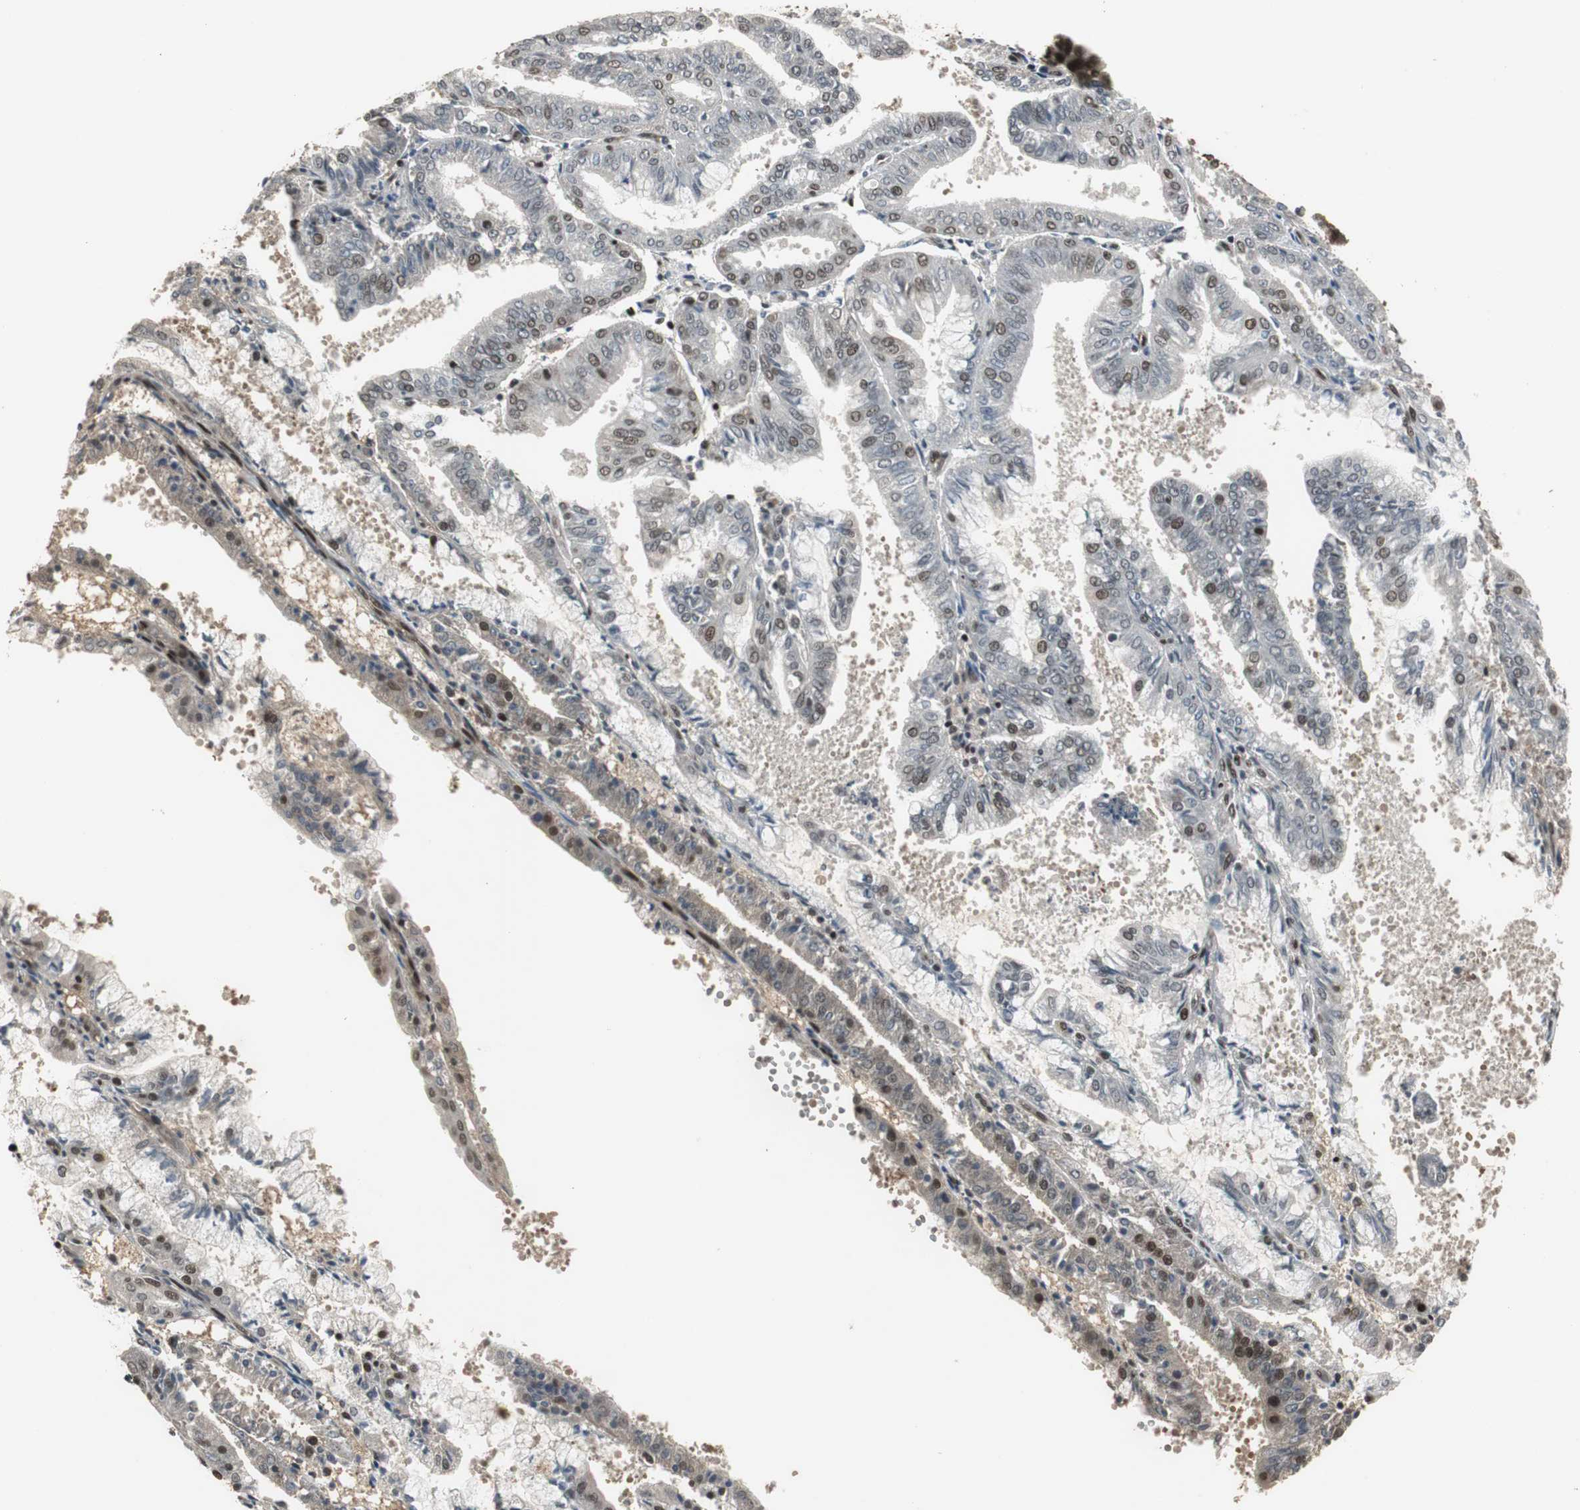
{"staining": {"intensity": "moderate", "quantity": "25%-75%", "location": "cytoplasmic/membranous,nuclear"}, "tissue": "endometrial cancer", "cell_type": "Tumor cells", "image_type": "cancer", "snomed": [{"axis": "morphology", "description": "Adenocarcinoma, NOS"}, {"axis": "topography", "description": "Endometrium"}], "caption": "DAB immunohistochemical staining of human endometrial cancer displays moderate cytoplasmic/membranous and nuclear protein positivity in about 25%-75% of tumor cells. (DAB (3,3'-diaminobenzidine) IHC with brightfield microscopy, high magnification).", "gene": "TAF5", "patient": {"sex": "female", "age": 63}}